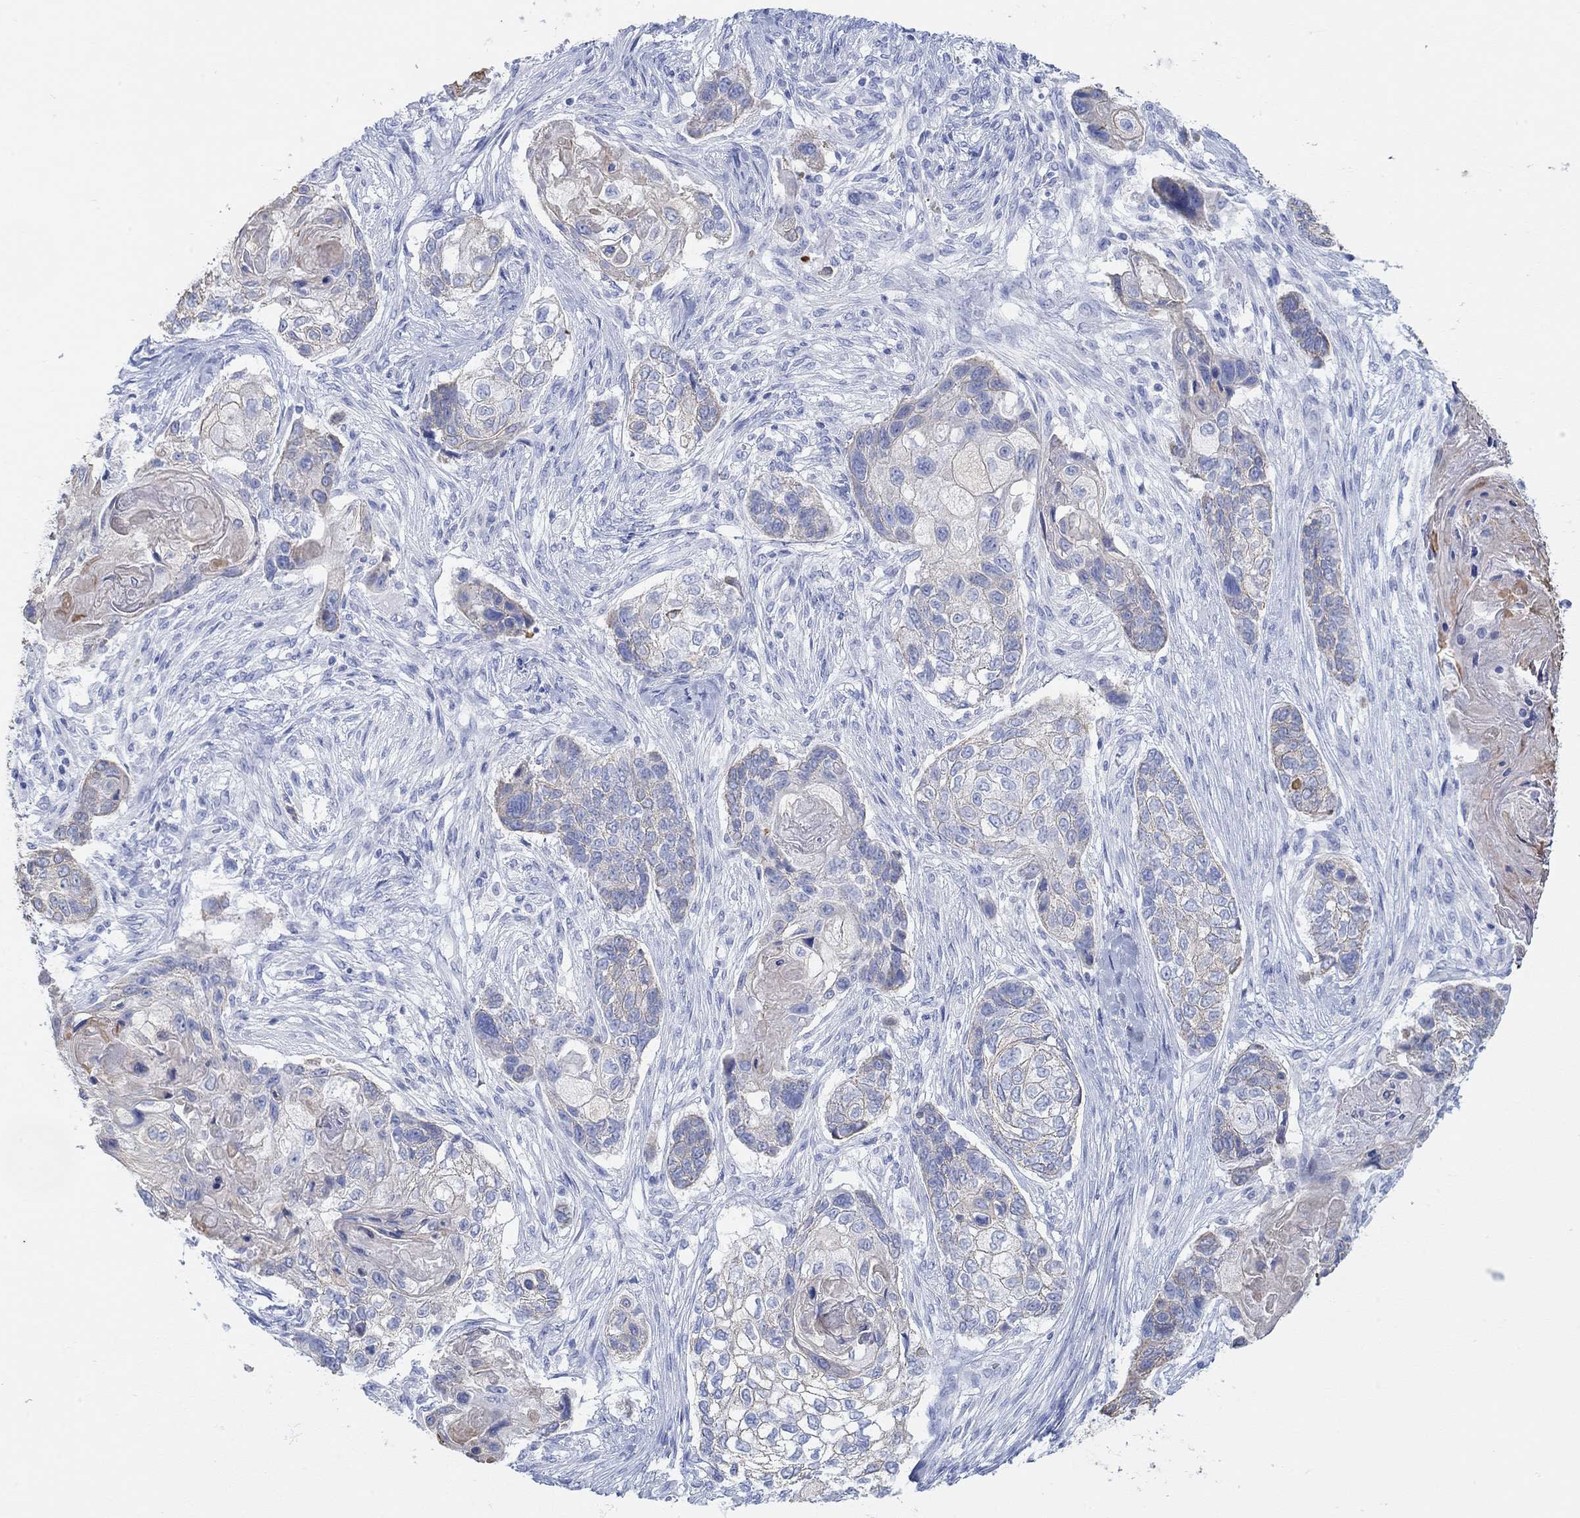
{"staining": {"intensity": "weak", "quantity": "<25%", "location": "cytoplasmic/membranous"}, "tissue": "lung cancer", "cell_type": "Tumor cells", "image_type": "cancer", "snomed": [{"axis": "morphology", "description": "Normal tissue, NOS"}, {"axis": "morphology", "description": "Squamous cell carcinoma, NOS"}, {"axis": "topography", "description": "Bronchus"}, {"axis": "topography", "description": "Lung"}], "caption": "Tumor cells are negative for brown protein staining in lung squamous cell carcinoma.", "gene": "AK8", "patient": {"sex": "male", "age": 69}}